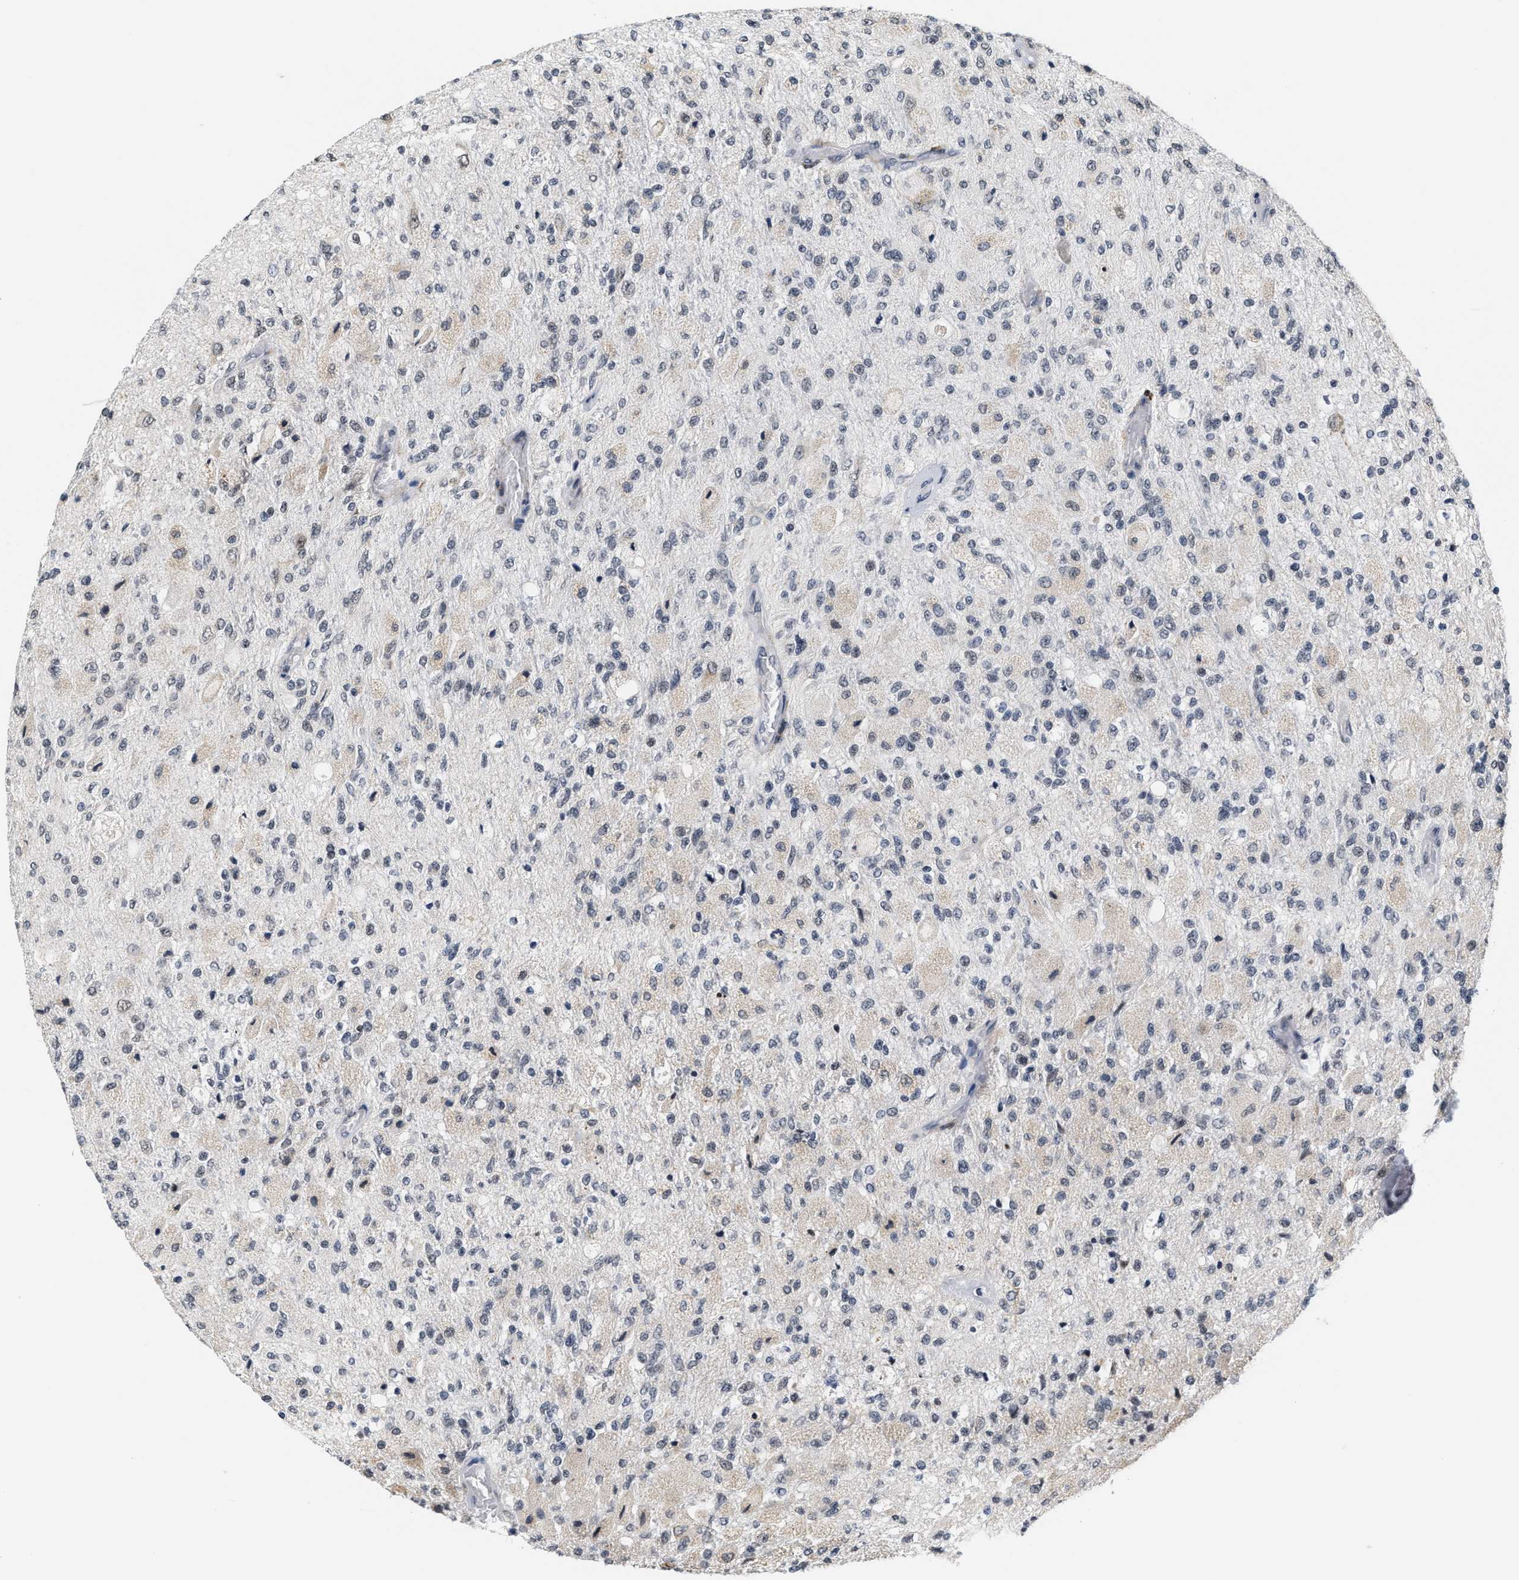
{"staining": {"intensity": "weak", "quantity": "<25%", "location": "nuclear"}, "tissue": "glioma", "cell_type": "Tumor cells", "image_type": "cancer", "snomed": [{"axis": "morphology", "description": "Normal tissue, NOS"}, {"axis": "morphology", "description": "Glioma, malignant, High grade"}, {"axis": "topography", "description": "Cerebral cortex"}], "caption": "Immunohistochemical staining of human malignant glioma (high-grade) displays no significant staining in tumor cells.", "gene": "ANKRD6", "patient": {"sex": "male", "age": 77}}